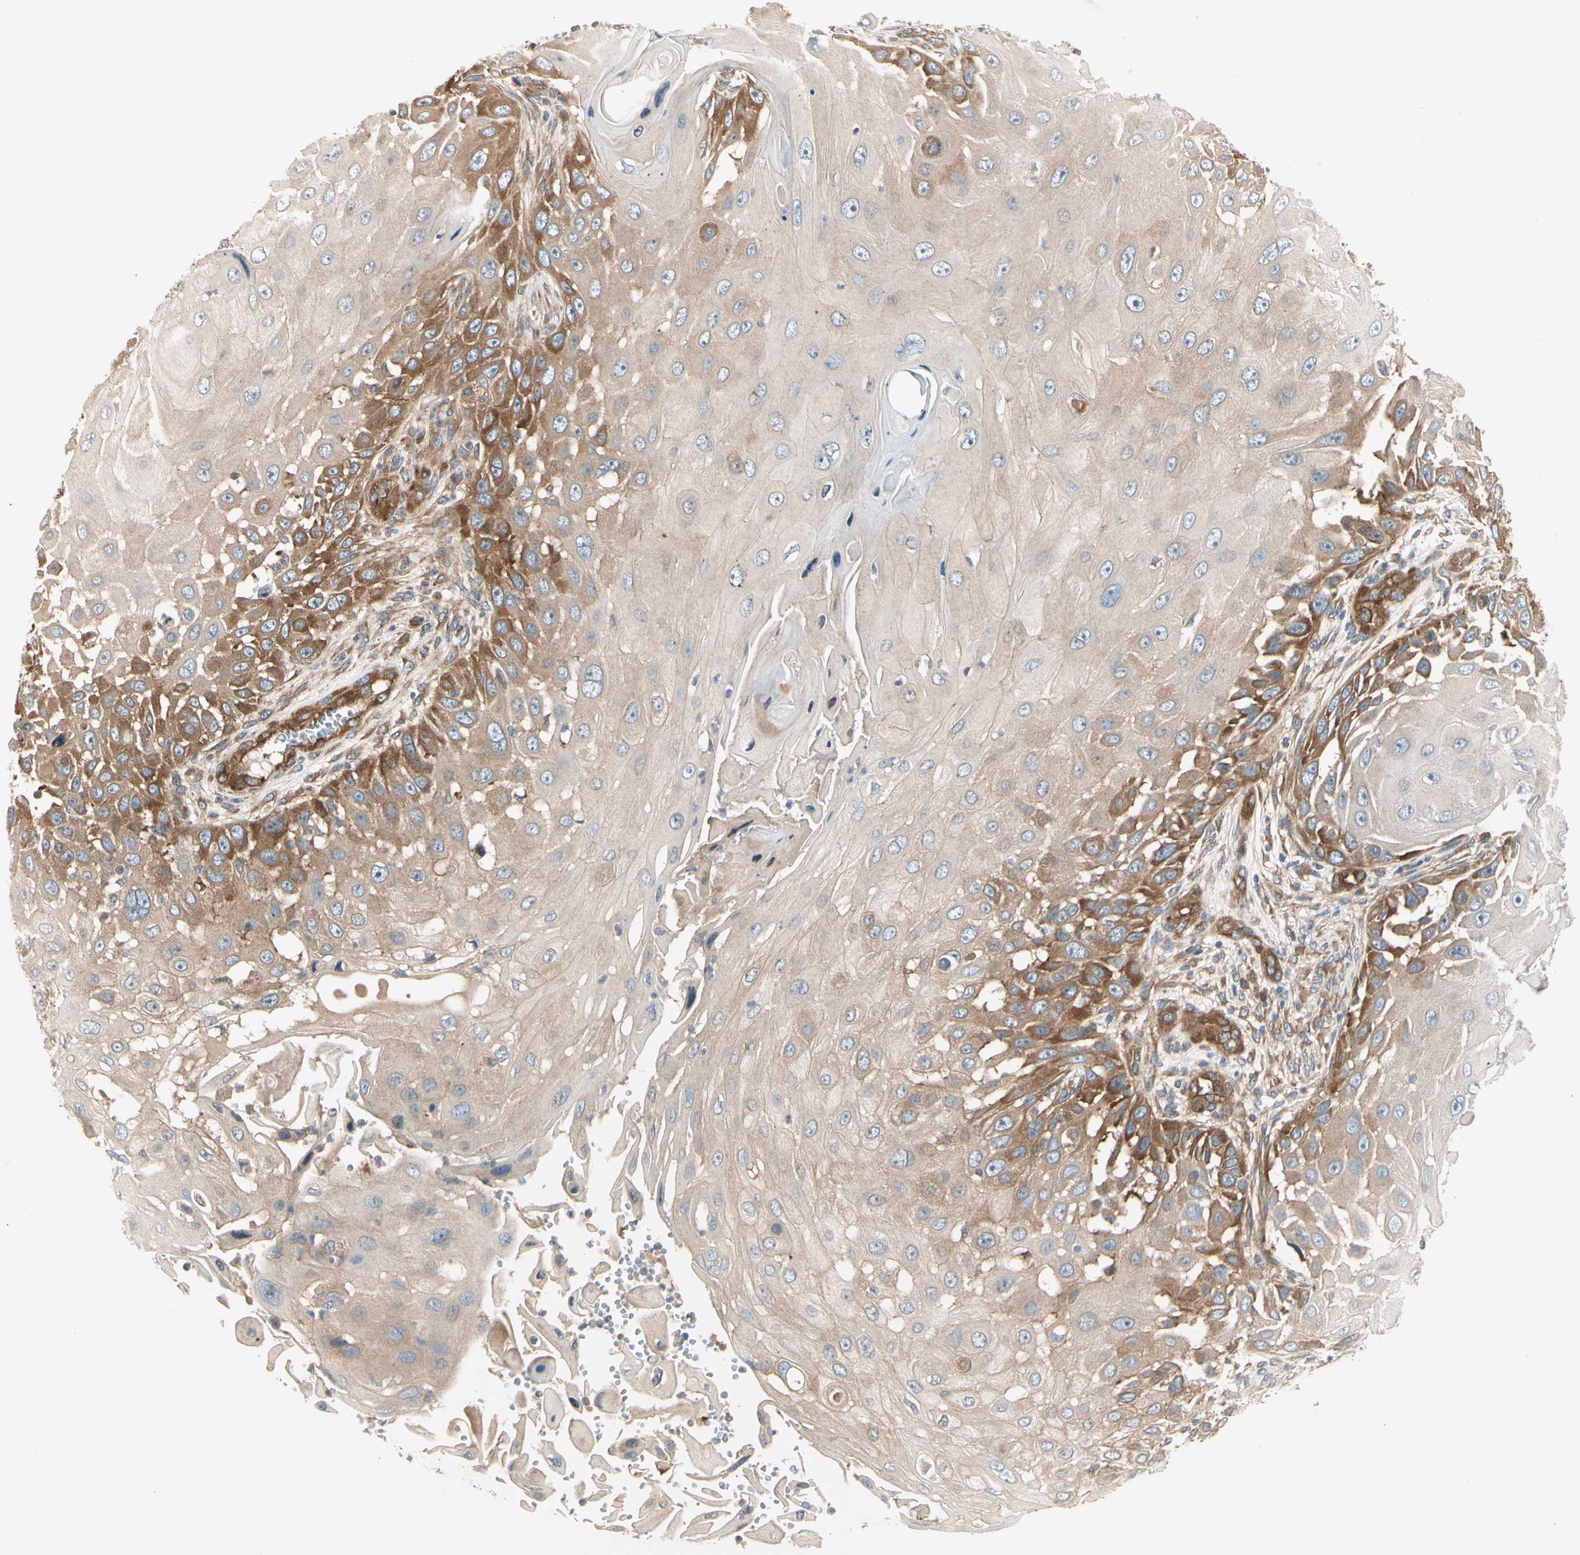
{"staining": {"intensity": "strong", "quantity": ">75%", "location": "cytoplasmic/membranous"}, "tissue": "skin cancer", "cell_type": "Tumor cells", "image_type": "cancer", "snomed": [{"axis": "morphology", "description": "Squamous cell carcinoma, NOS"}, {"axis": "topography", "description": "Skin"}], "caption": "Skin squamous cell carcinoma was stained to show a protein in brown. There is high levels of strong cytoplasmic/membranous positivity in about >75% of tumor cells.", "gene": "ROCK2", "patient": {"sex": "female", "age": 44}}